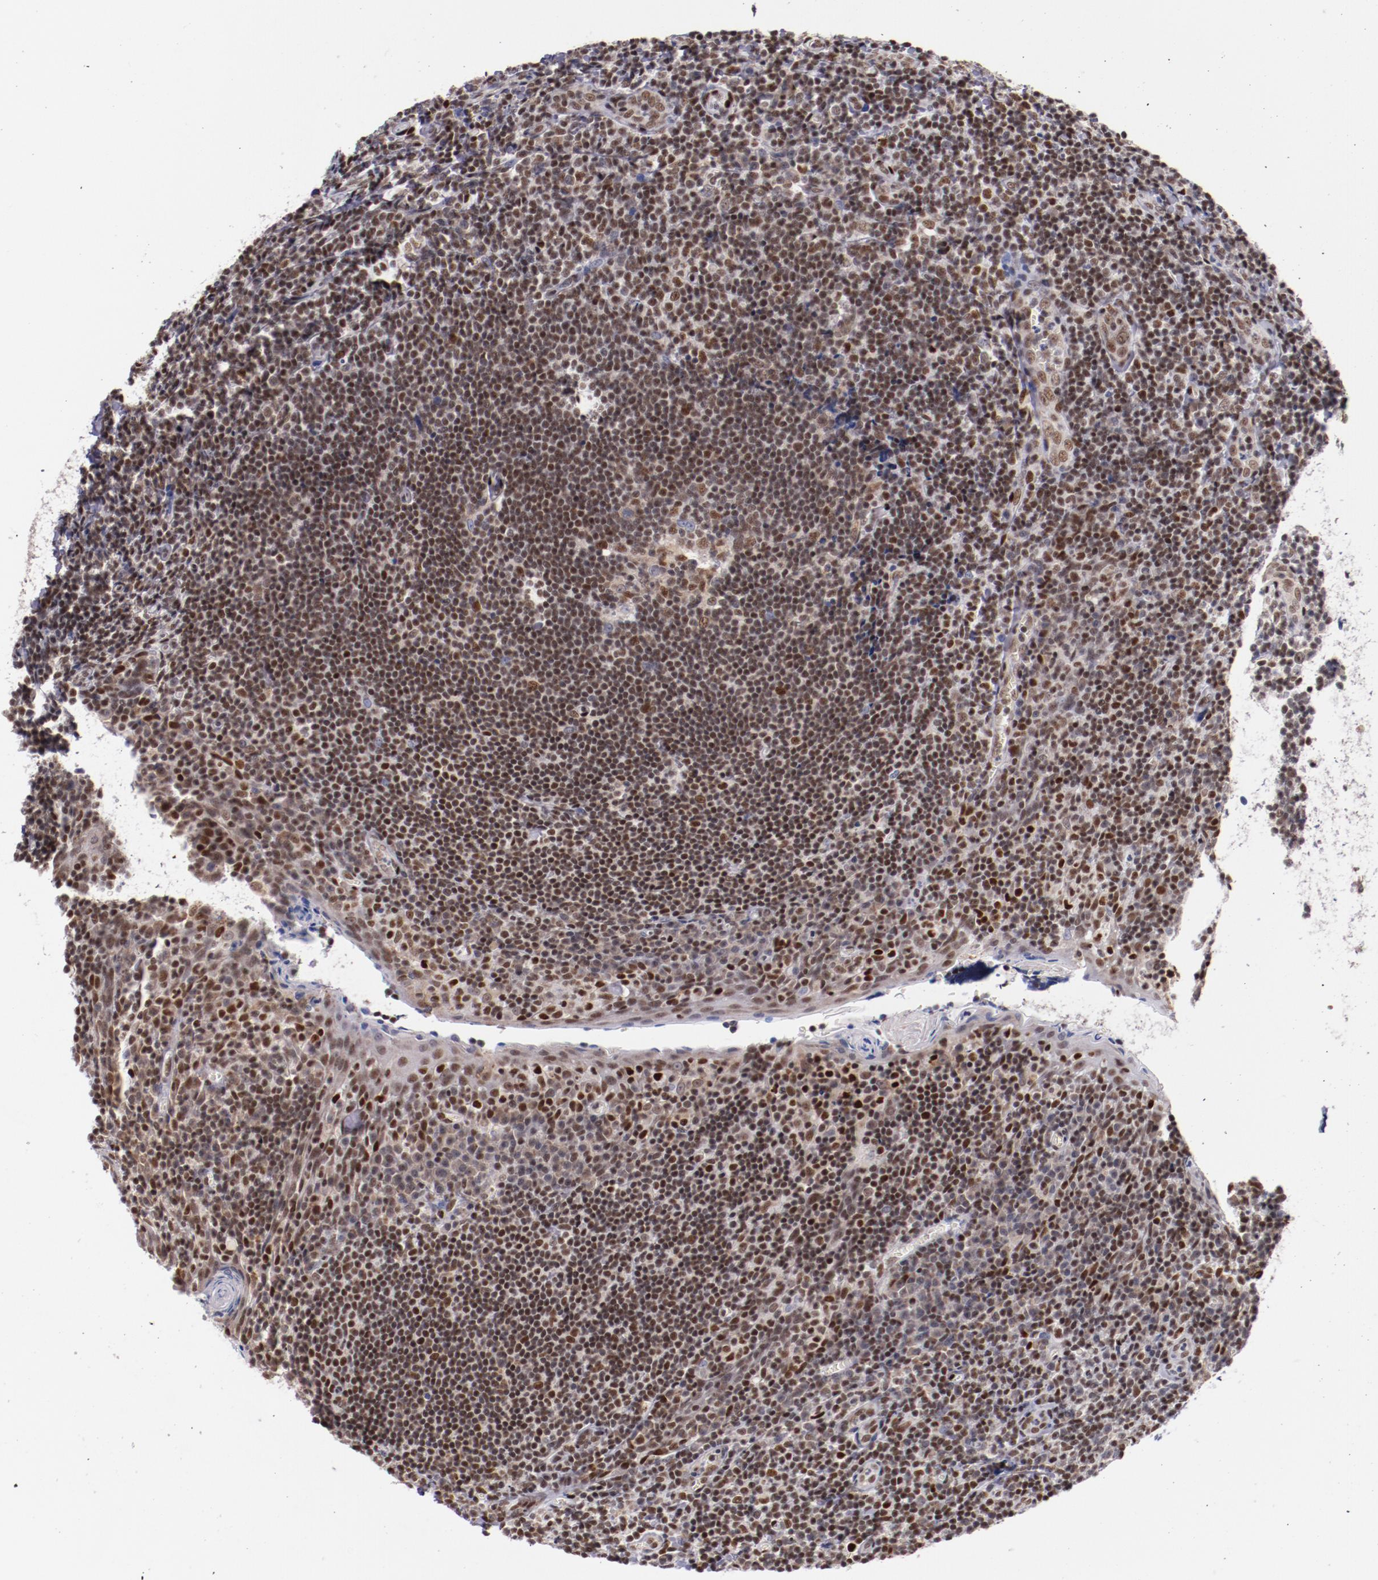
{"staining": {"intensity": "moderate", "quantity": "25%-75%", "location": "nuclear"}, "tissue": "tonsil", "cell_type": "Germinal center cells", "image_type": "normal", "snomed": [{"axis": "morphology", "description": "Normal tissue, NOS"}, {"axis": "topography", "description": "Tonsil"}], "caption": "Tonsil stained for a protein shows moderate nuclear positivity in germinal center cells. Using DAB (brown) and hematoxylin (blue) stains, captured at high magnification using brightfield microscopy.", "gene": "SRF", "patient": {"sex": "male", "age": 20}}